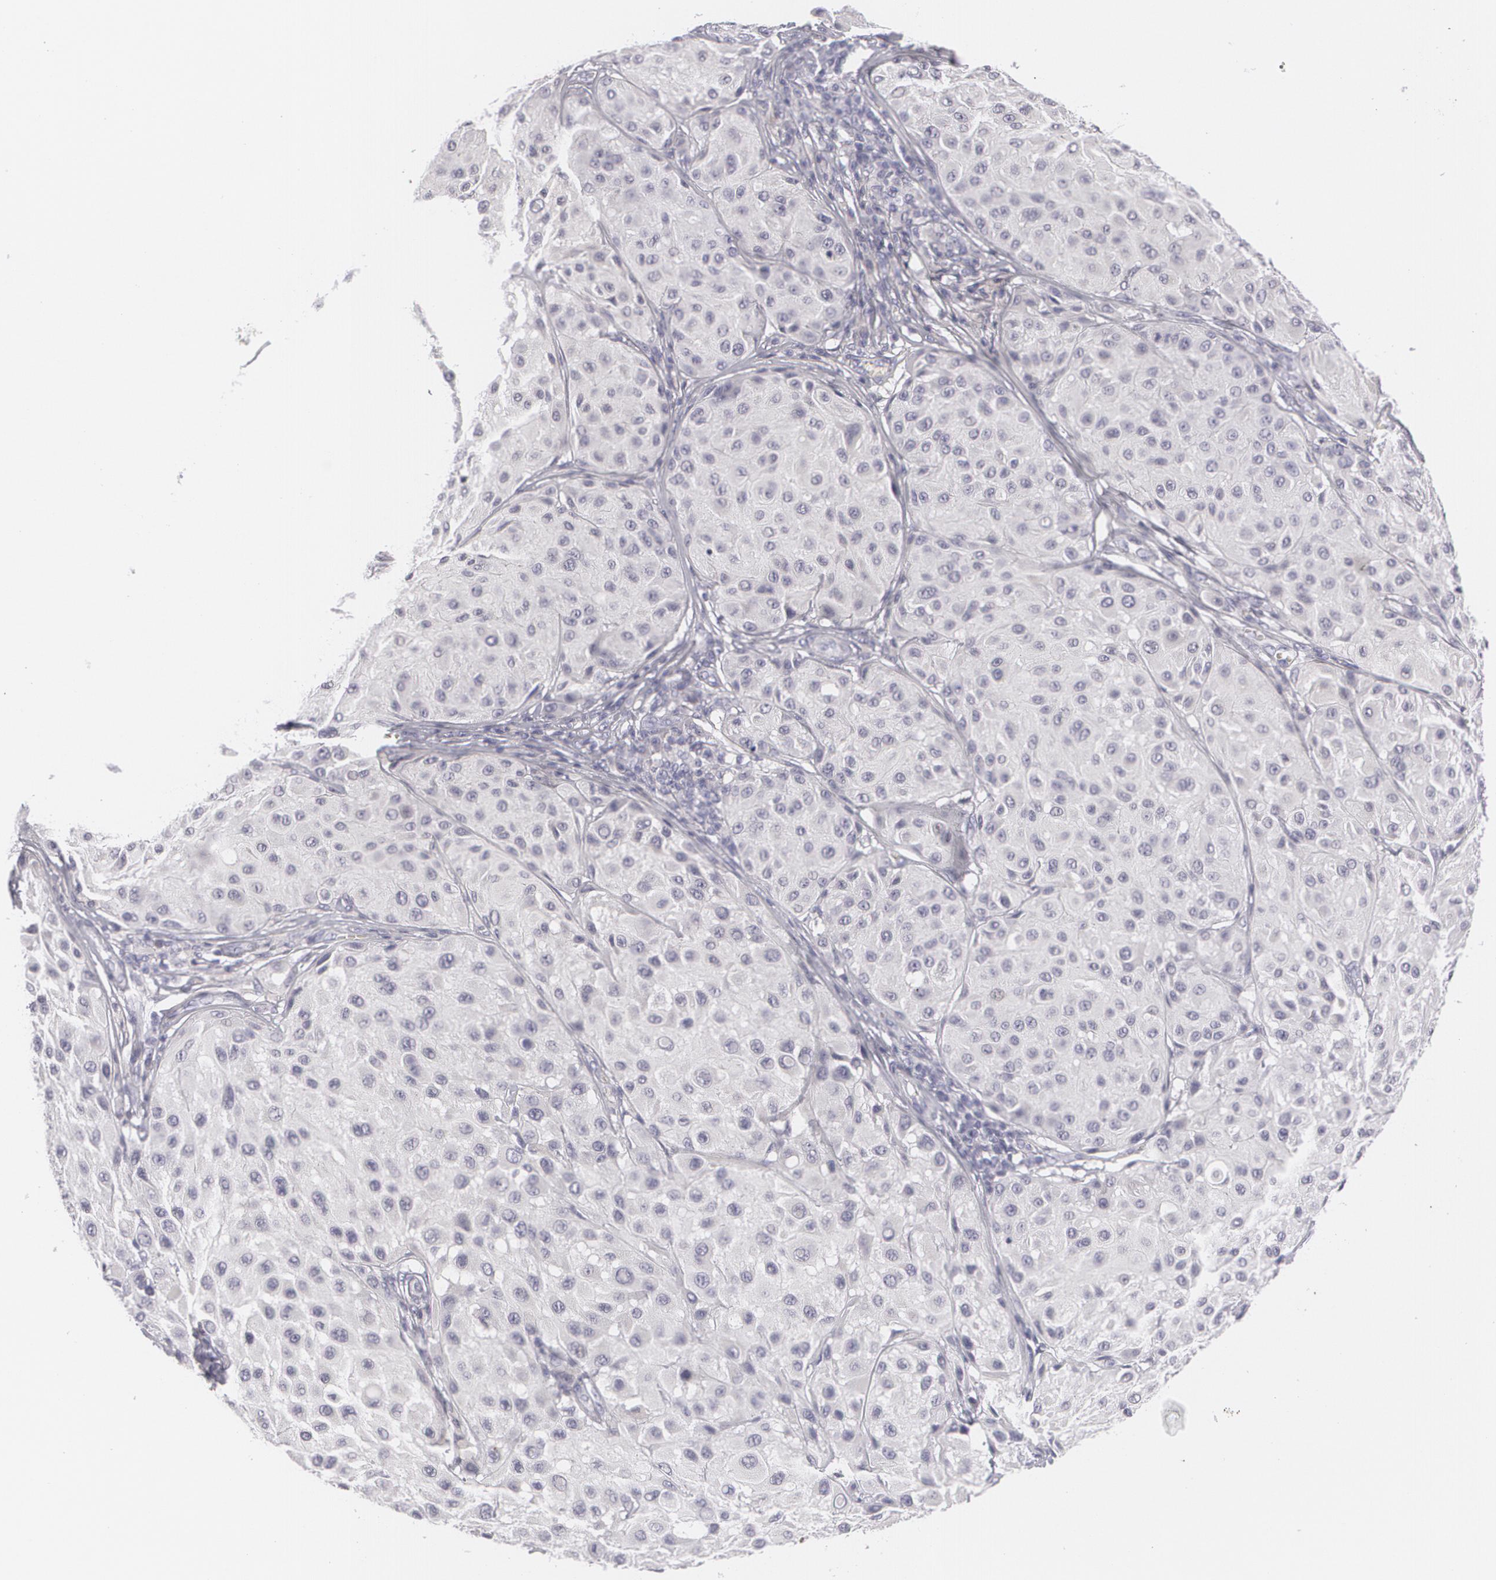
{"staining": {"intensity": "negative", "quantity": "none", "location": "none"}, "tissue": "melanoma", "cell_type": "Tumor cells", "image_type": "cancer", "snomed": [{"axis": "morphology", "description": "Malignant melanoma, NOS"}, {"axis": "topography", "description": "Skin"}], "caption": "High power microscopy micrograph of an immunohistochemistry image of melanoma, revealing no significant positivity in tumor cells.", "gene": "MBNL3", "patient": {"sex": "male", "age": 36}}